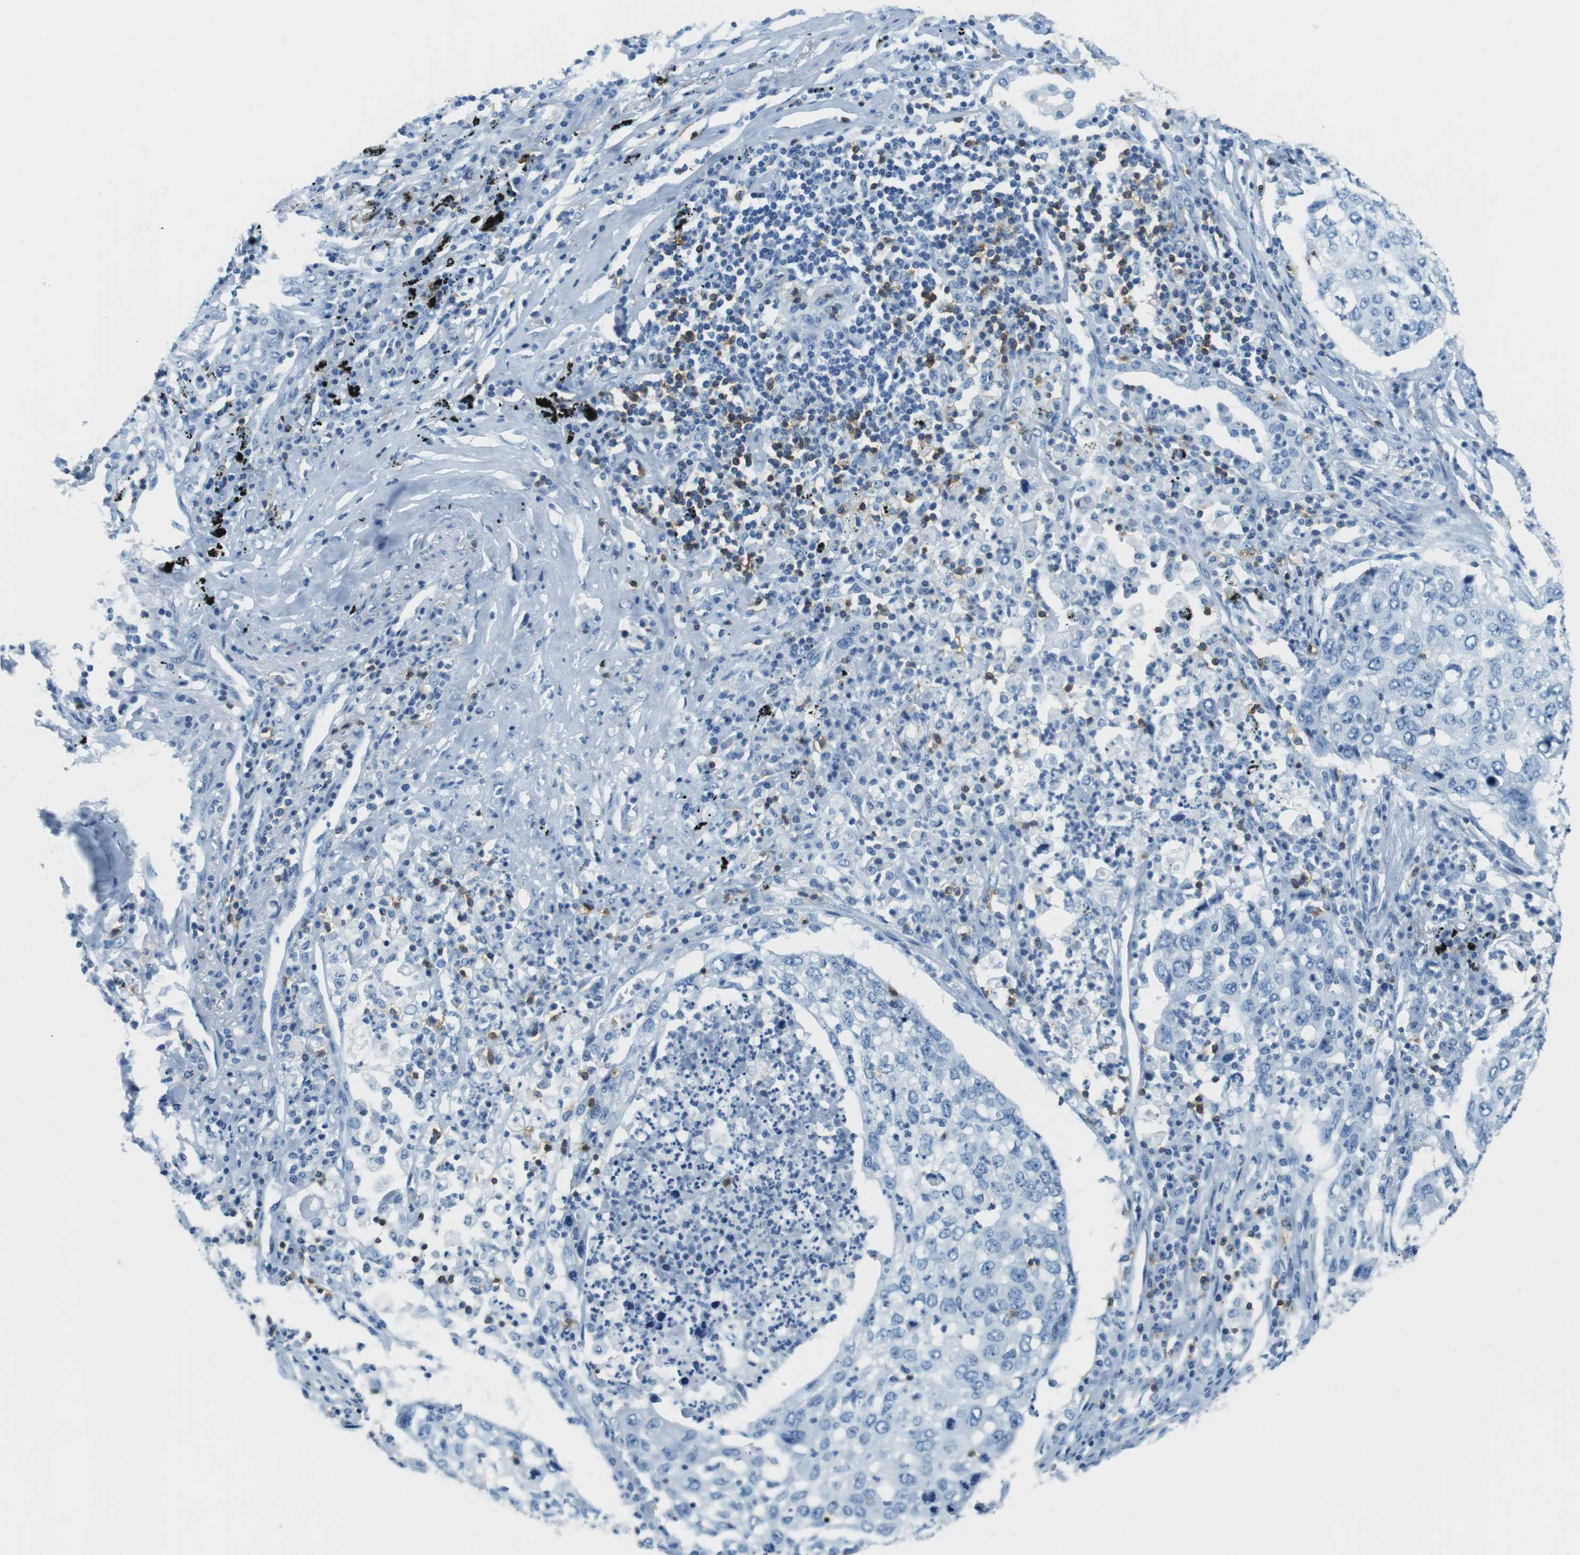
{"staining": {"intensity": "negative", "quantity": "none", "location": "none"}, "tissue": "lung cancer", "cell_type": "Tumor cells", "image_type": "cancer", "snomed": [{"axis": "morphology", "description": "Squamous cell carcinoma, NOS"}, {"axis": "topography", "description": "Lung"}], "caption": "Immunohistochemical staining of lung cancer reveals no significant staining in tumor cells.", "gene": "LAT", "patient": {"sex": "female", "age": 63}}